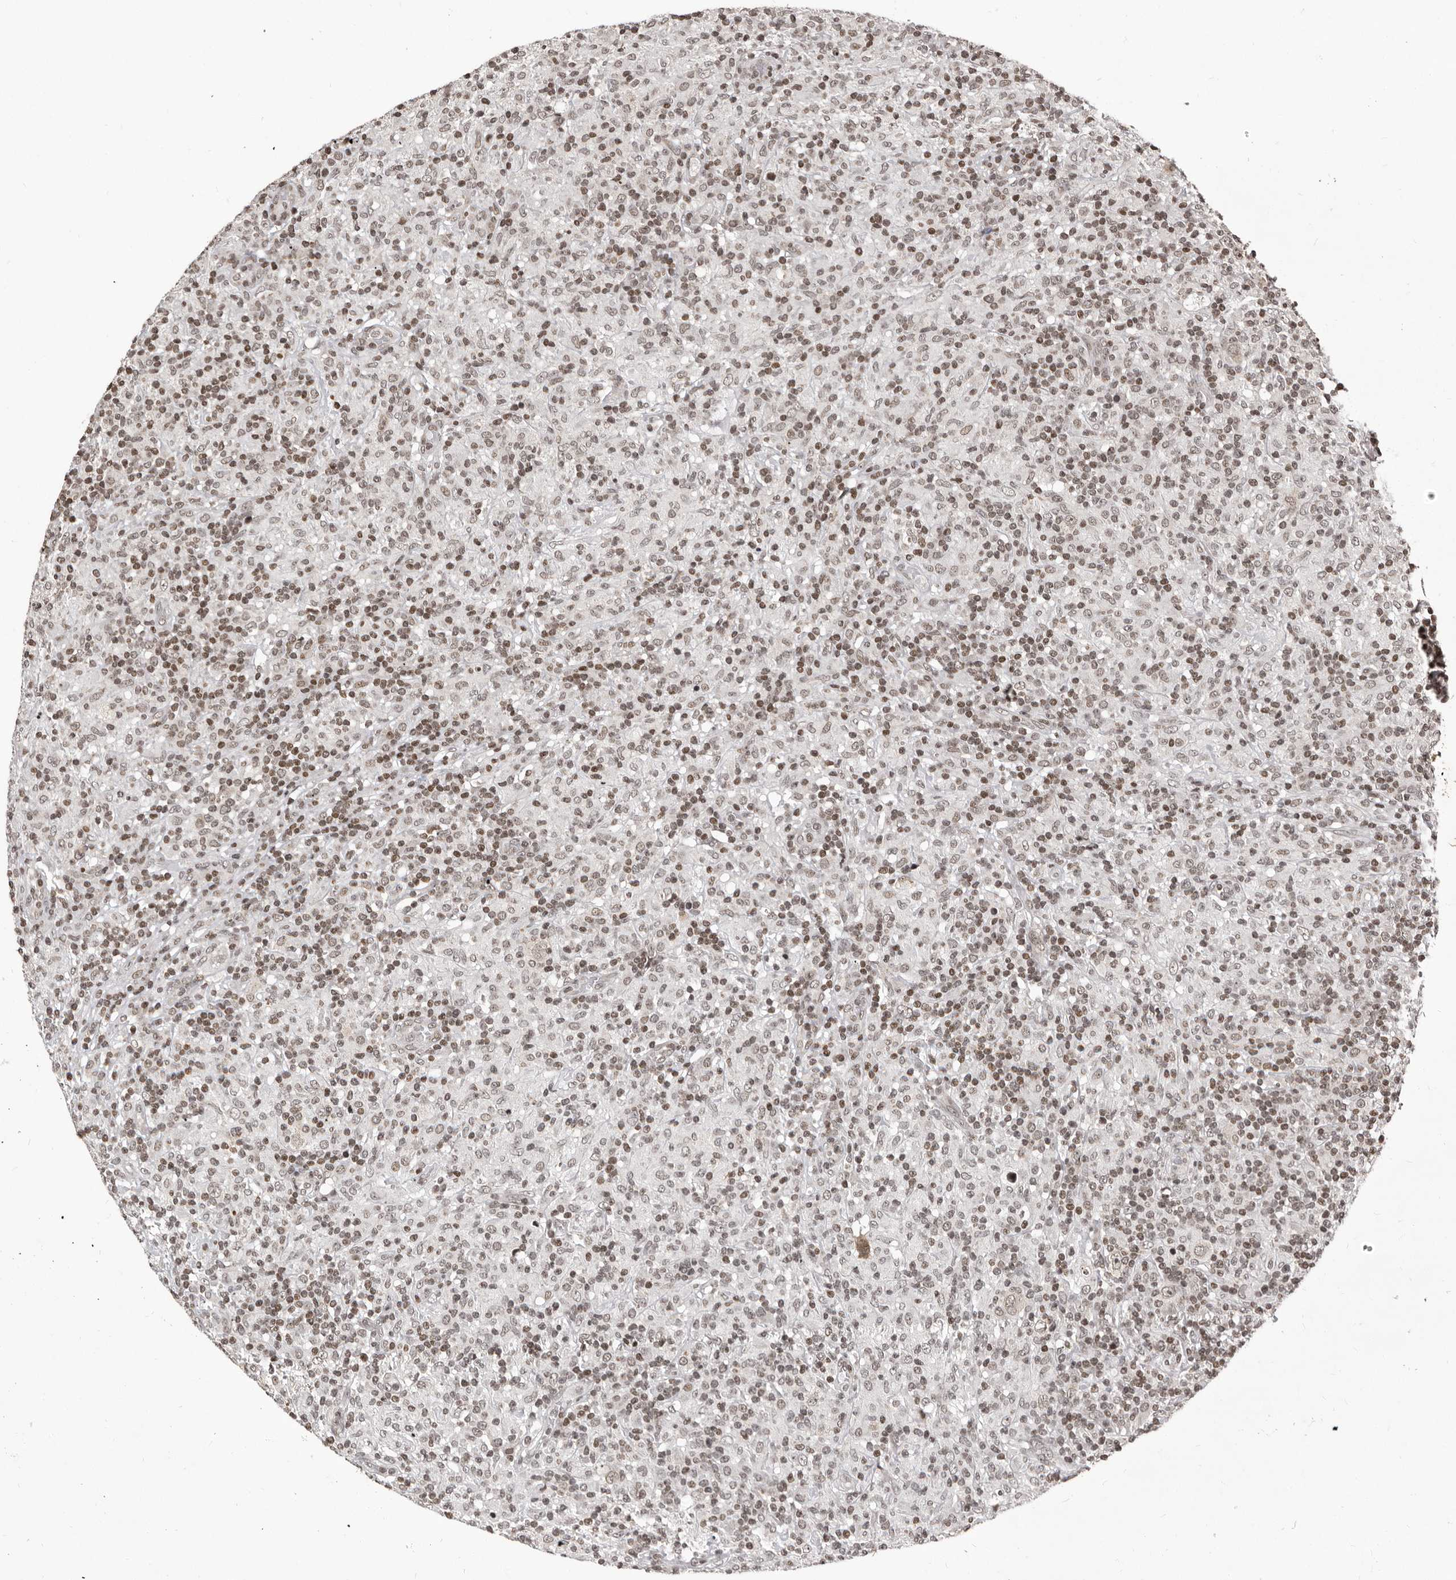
{"staining": {"intensity": "weak", "quantity": "<25%", "location": "nuclear"}, "tissue": "lymphoma", "cell_type": "Tumor cells", "image_type": "cancer", "snomed": [{"axis": "morphology", "description": "Hodgkin's disease, NOS"}, {"axis": "topography", "description": "Lymph node"}], "caption": "High magnification brightfield microscopy of Hodgkin's disease stained with DAB (3,3'-diaminobenzidine) (brown) and counterstained with hematoxylin (blue): tumor cells show no significant staining.", "gene": "THUMPD1", "patient": {"sex": "male", "age": 70}}